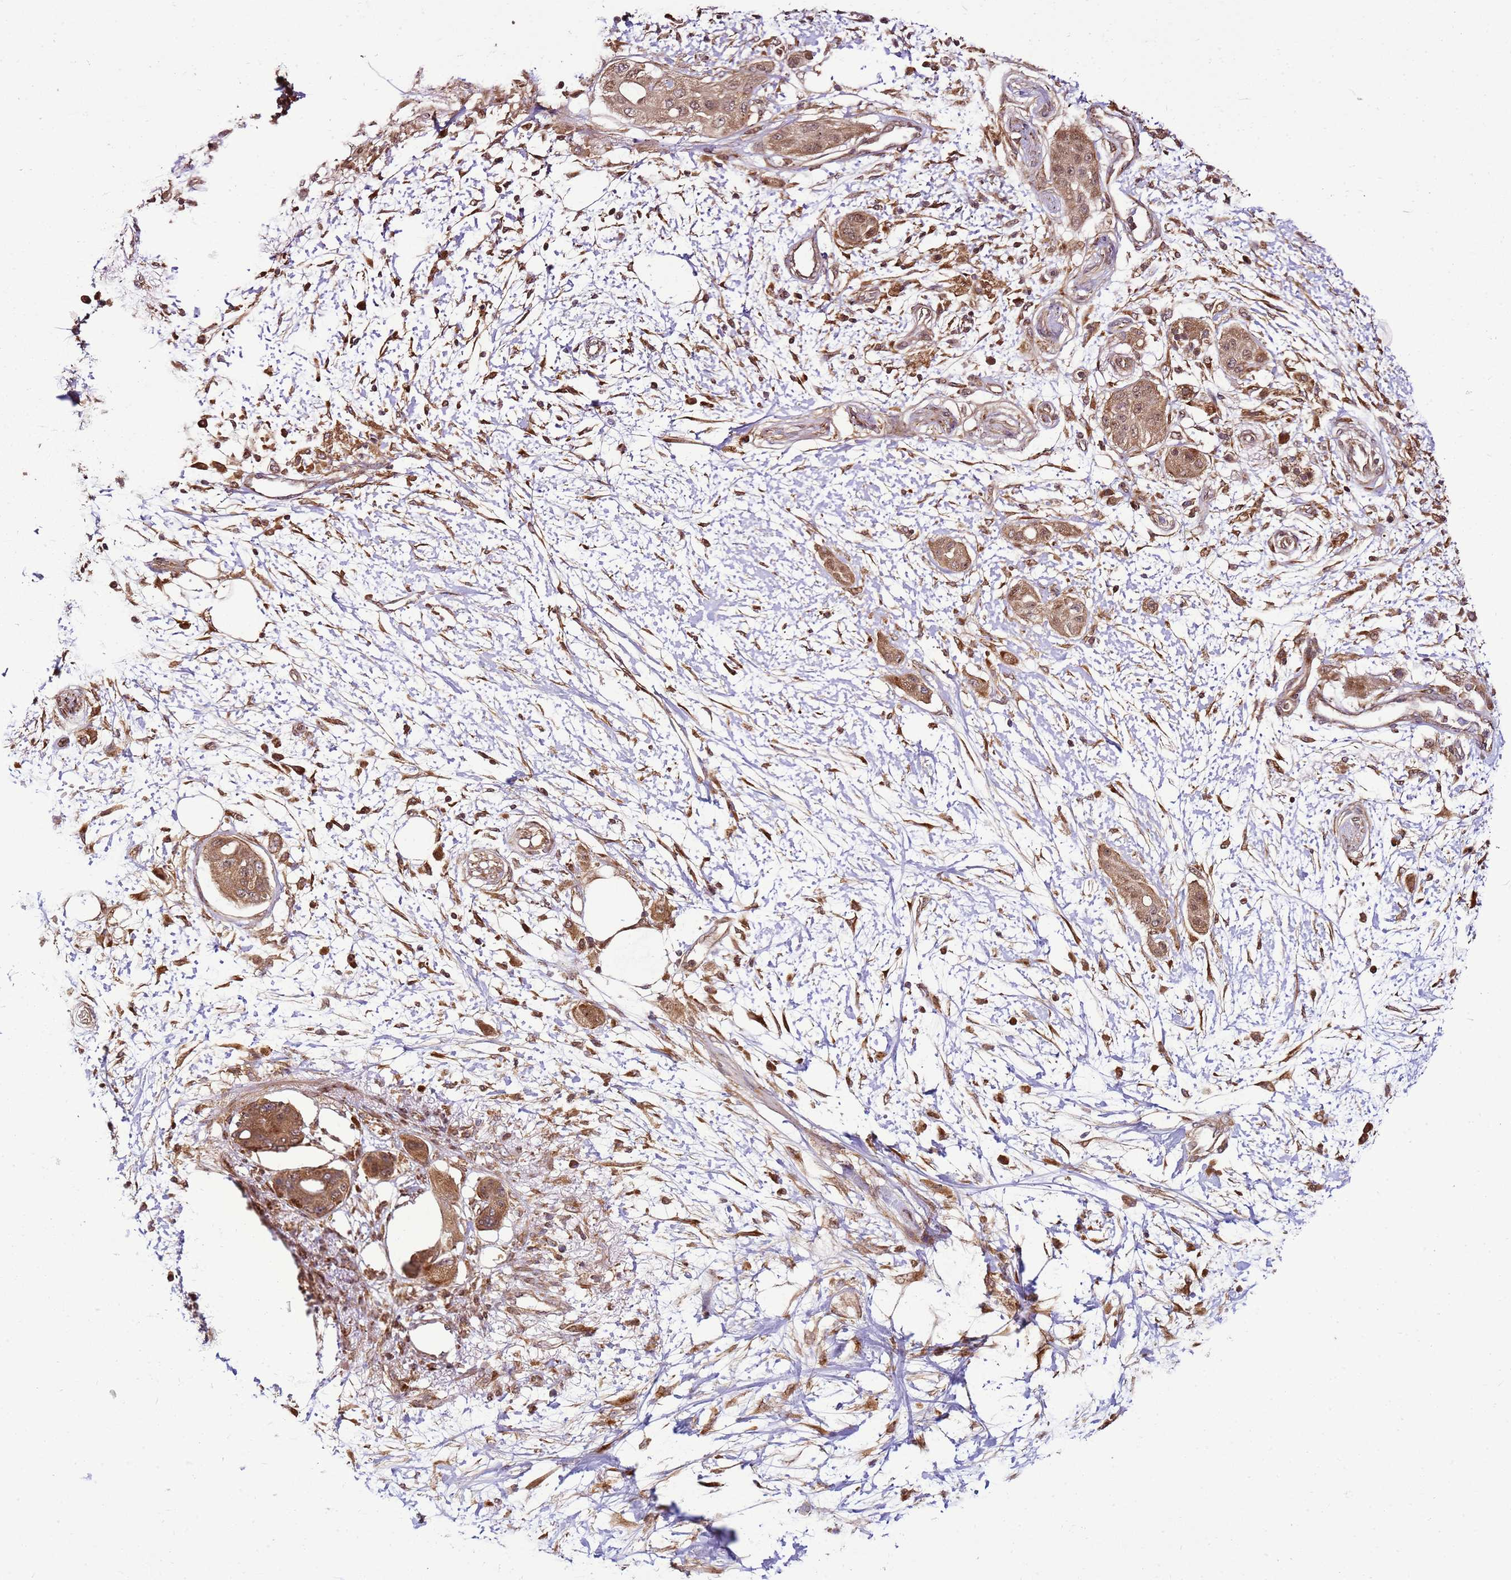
{"staining": {"intensity": "moderate", "quantity": ">75%", "location": "cytoplasmic/membranous,nuclear"}, "tissue": "pancreatic cancer", "cell_type": "Tumor cells", "image_type": "cancer", "snomed": [{"axis": "morphology", "description": "Adenocarcinoma, NOS"}, {"axis": "topography", "description": "Pancreas"}], "caption": "Brown immunohistochemical staining in pancreatic cancer demonstrates moderate cytoplasmic/membranous and nuclear staining in about >75% of tumor cells.", "gene": "RASA3", "patient": {"sex": "male", "age": 68}}